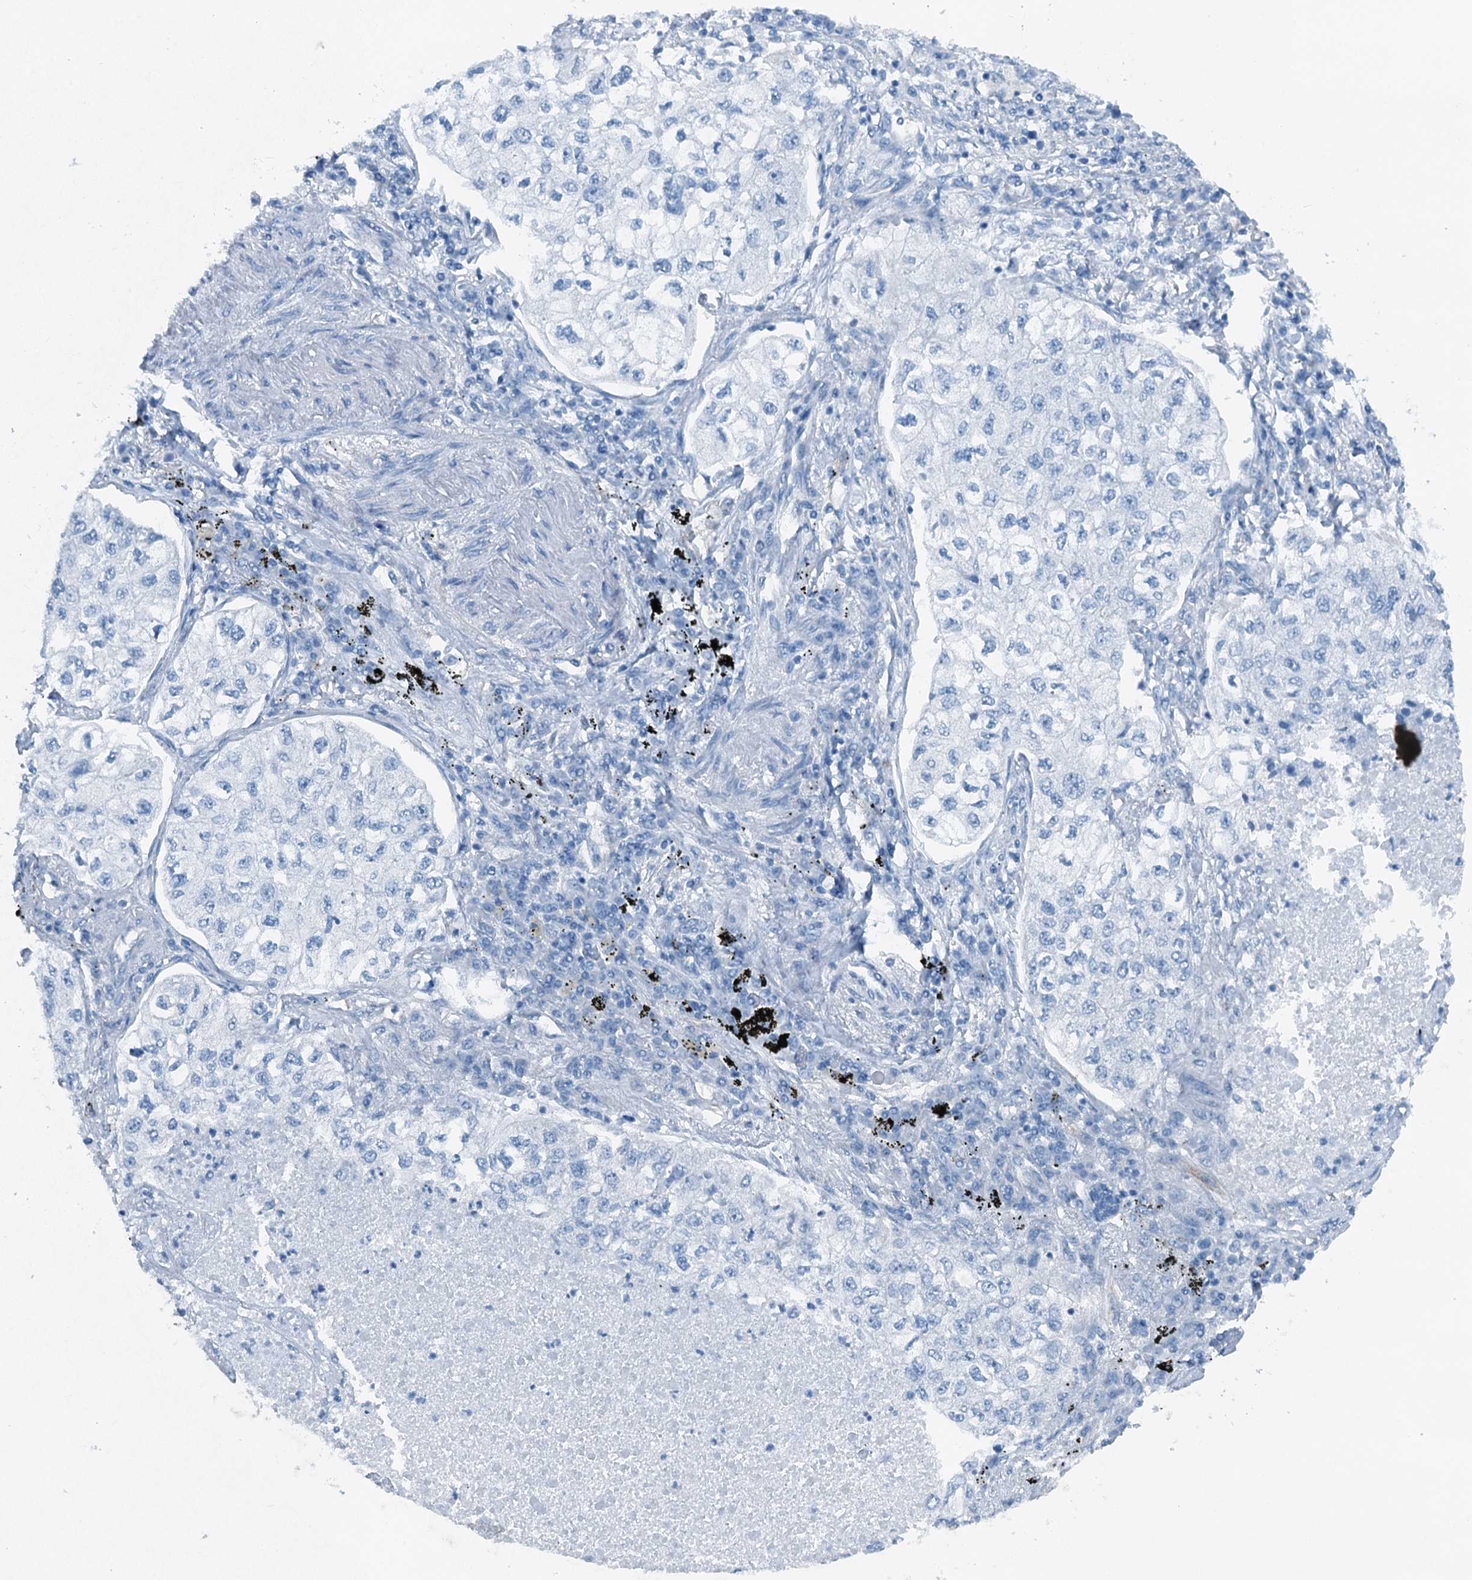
{"staining": {"intensity": "negative", "quantity": "none", "location": "none"}, "tissue": "lung cancer", "cell_type": "Tumor cells", "image_type": "cancer", "snomed": [{"axis": "morphology", "description": "Adenocarcinoma, NOS"}, {"axis": "topography", "description": "Lung"}], "caption": "Immunohistochemistry image of adenocarcinoma (lung) stained for a protein (brown), which demonstrates no positivity in tumor cells. Brightfield microscopy of IHC stained with DAB (3,3'-diaminobenzidine) (brown) and hematoxylin (blue), captured at high magnification.", "gene": "TMOD2", "patient": {"sex": "male", "age": 63}}